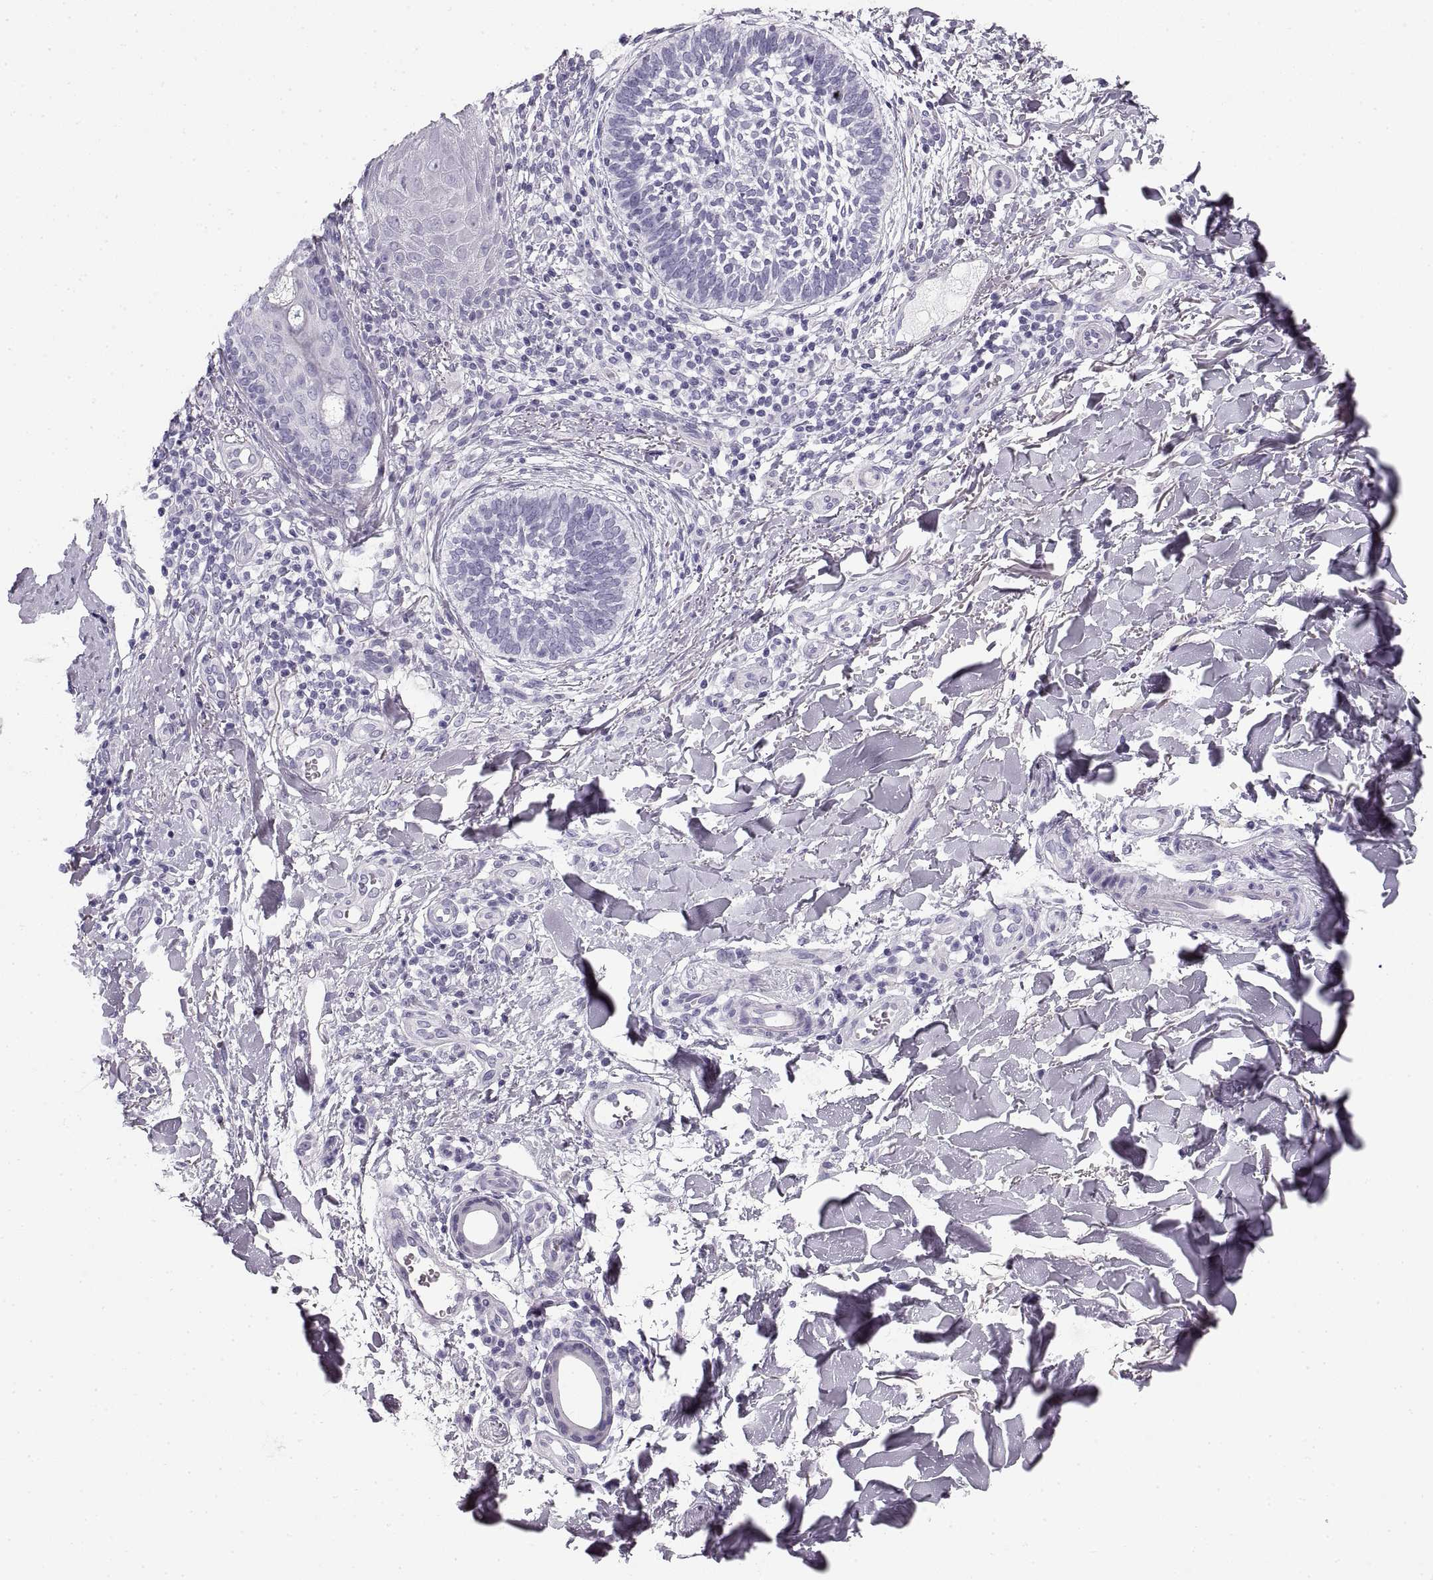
{"staining": {"intensity": "negative", "quantity": "none", "location": "none"}, "tissue": "skin cancer", "cell_type": "Tumor cells", "image_type": "cancer", "snomed": [{"axis": "morphology", "description": "Normal tissue, NOS"}, {"axis": "morphology", "description": "Basal cell carcinoma"}, {"axis": "topography", "description": "Skin"}], "caption": "Histopathology image shows no significant protein expression in tumor cells of skin cancer.", "gene": "CRYAA", "patient": {"sex": "male", "age": 46}}